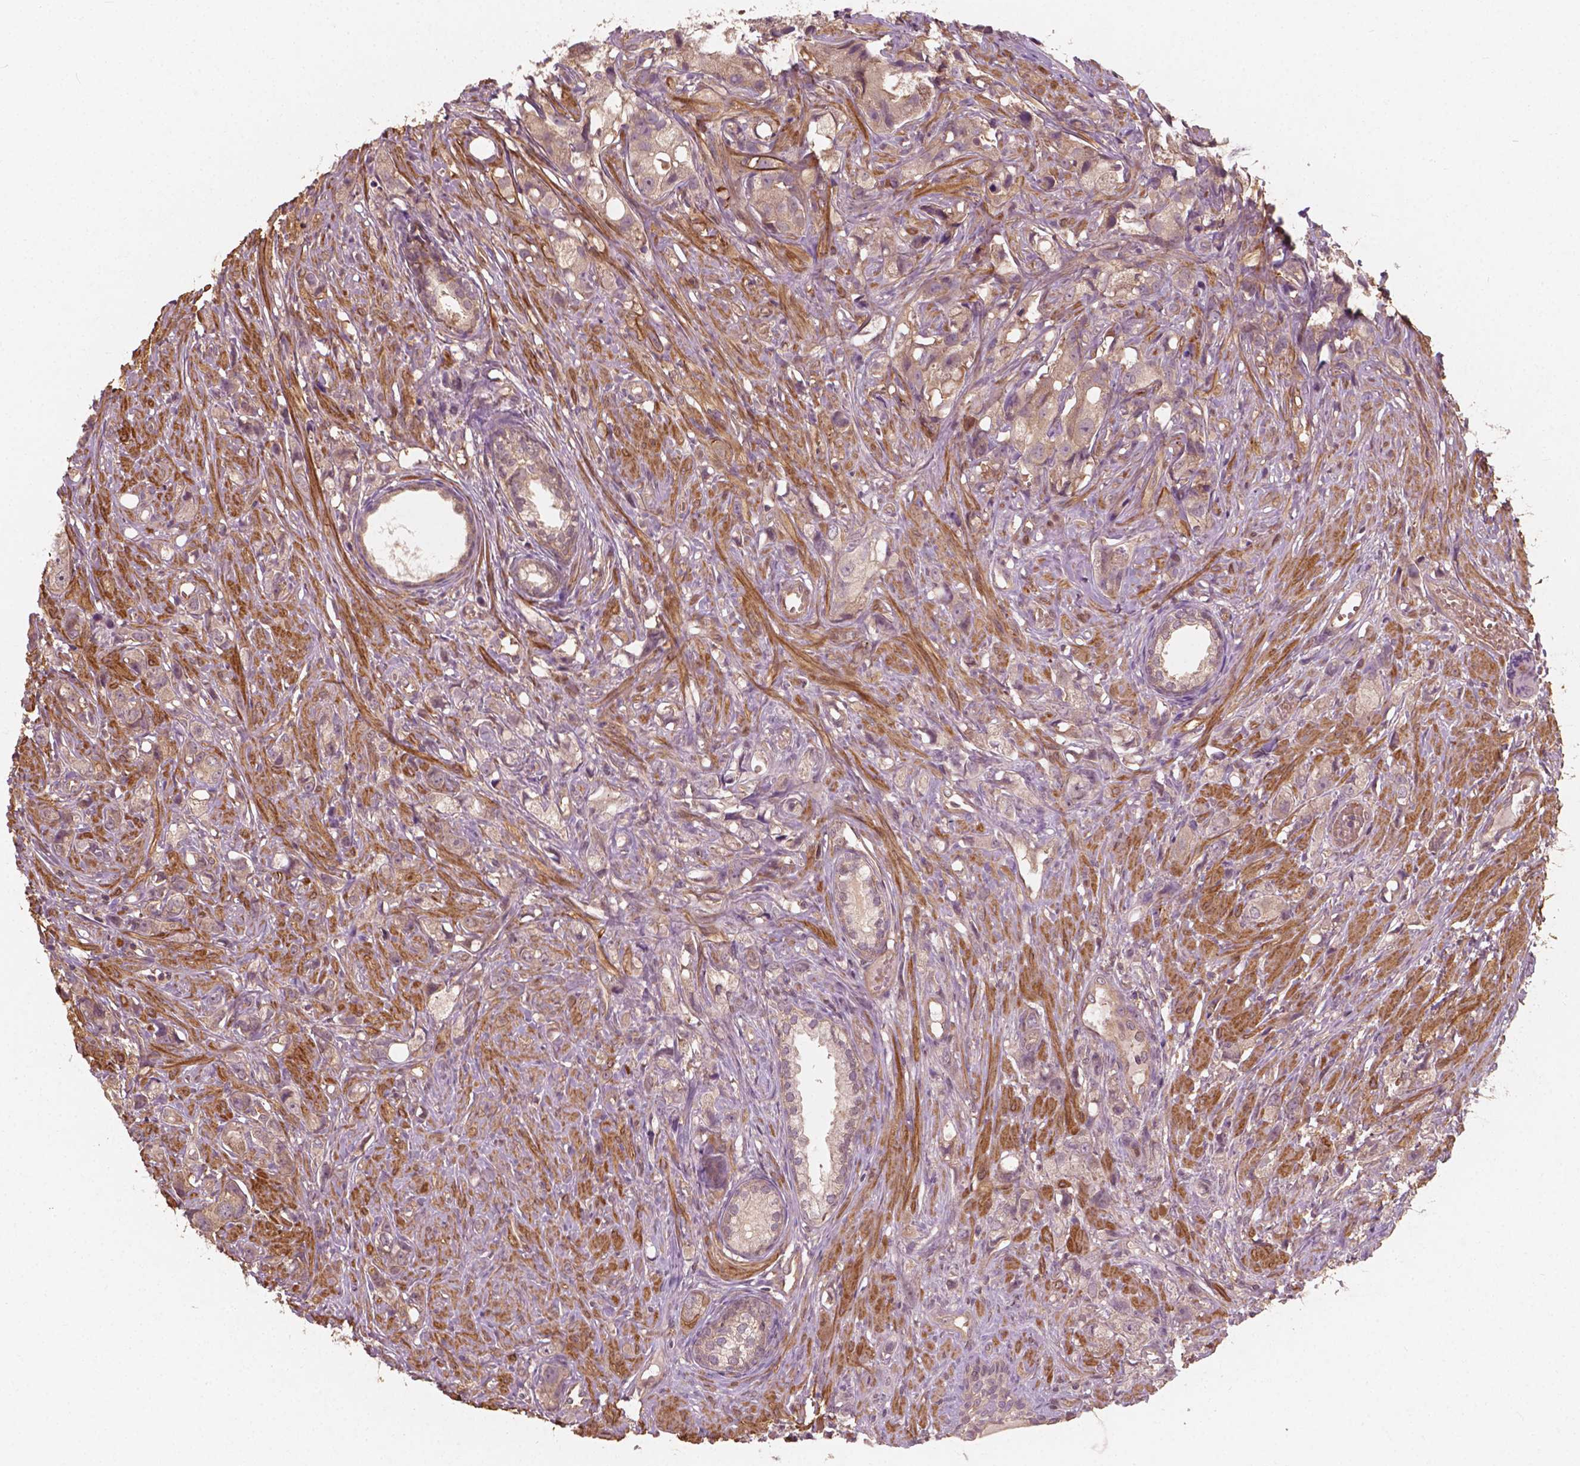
{"staining": {"intensity": "weak", "quantity": ">75%", "location": "cytoplasmic/membranous"}, "tissue": "prostate cancer", "cell_type": "Tumor cells", "image_type": "cancer", "snomed": [{"axis": "morphology", "description": "Adenocarcinoma, High grade"}, {"axis": "topography", "description": "Prostate"}], "caption": "Immunohistochemical staining of prostate cancer (adenocarcinoma (high-grade)) demonstrates weak cytoplasmic/membranous protein positivity in about >75% of tumor cells. The staining was performed using DAB to visualize the protein expression in brown, while the nuclei were stained in blue with hematoxylin (Magnification: 20x).", "gene": "CYFIP2", "patient": {"sex": "male", "age": 75}}